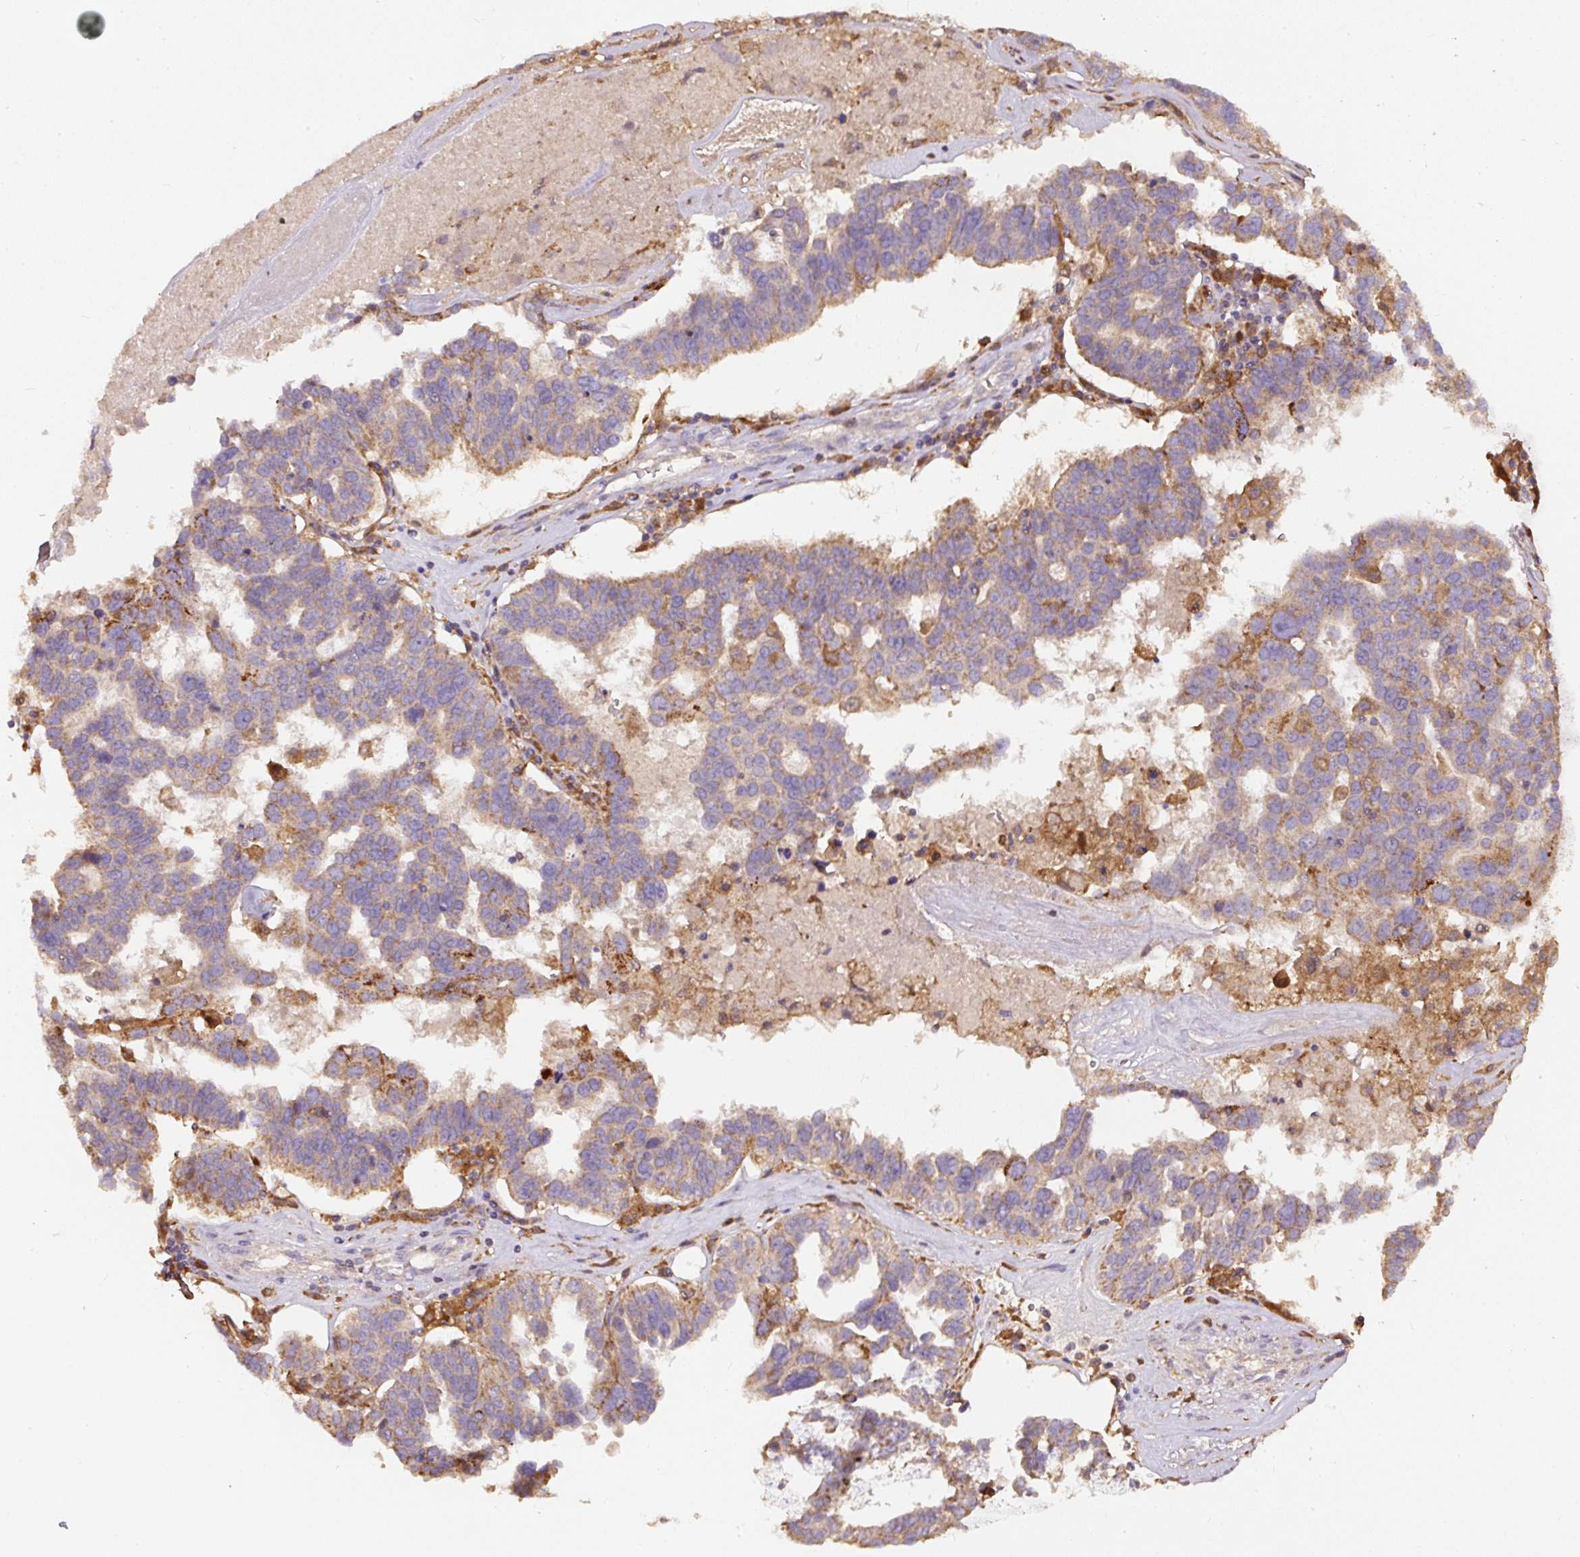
{"staining": {"intensity": "moderate", "quantity": "25%-75%", "location": "cytoplasmic/membranous"}, "tissue": "ovarian cancer", "cell_type": "Tumor cells", "image_type": "cancer", "snomed": [{"axis": "morphology", "description": "Cystadenocarcinoma, serous, NOS"}, {"axis": "topography", "description": "Ovary"}], "caption": "Protein staining of ovarian serous cystadenocarcinoma tissue exhibits moderate cytoplasmic/membranous expression in approximately 25%-75% of tumor cells. (DAB IHC, brown staining for protein, blue staining for nuclei).", "gene": "DAPK1", "patient": {"sex": "female", "age": 59}}